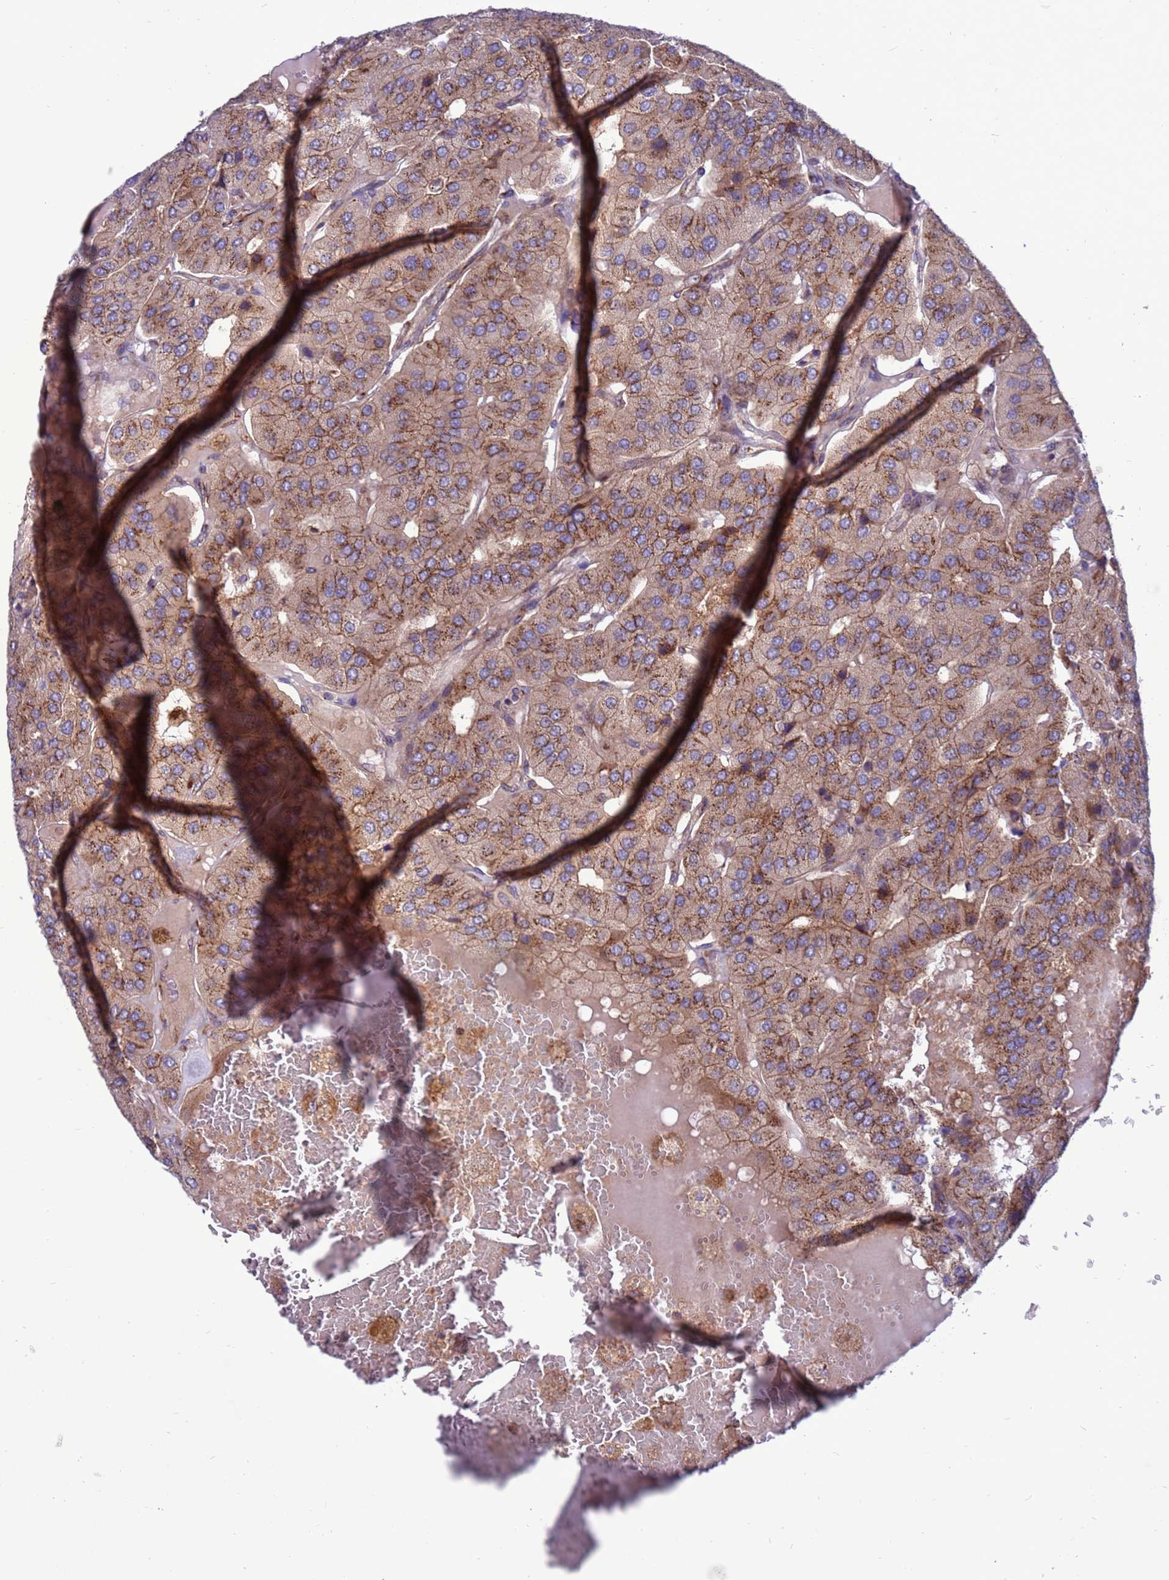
{"staining": {"intensity": "moderate", "quantity": ">75%", "location": "cytoplasmic/membranous"}, "tissue": "parathyroid gland", "cell_type": "Glandular cells", "image_type": "normal", "snomed": [{"axis": "morphology", "description": "Normal tissue, NOS"}, {"axis": "morphology", "description": "Adenoma, NOS"}, {"axis": "topography", "description": "Parathyroid gland"}], "caption": "Protein staining demonstrates moderate cytoplasmic/membranous staining in about >75% of glandular cells in normal parathyroid gland.", "gene": "ZC3HAV1", "patient": {"sex": "female", "age": 86}}